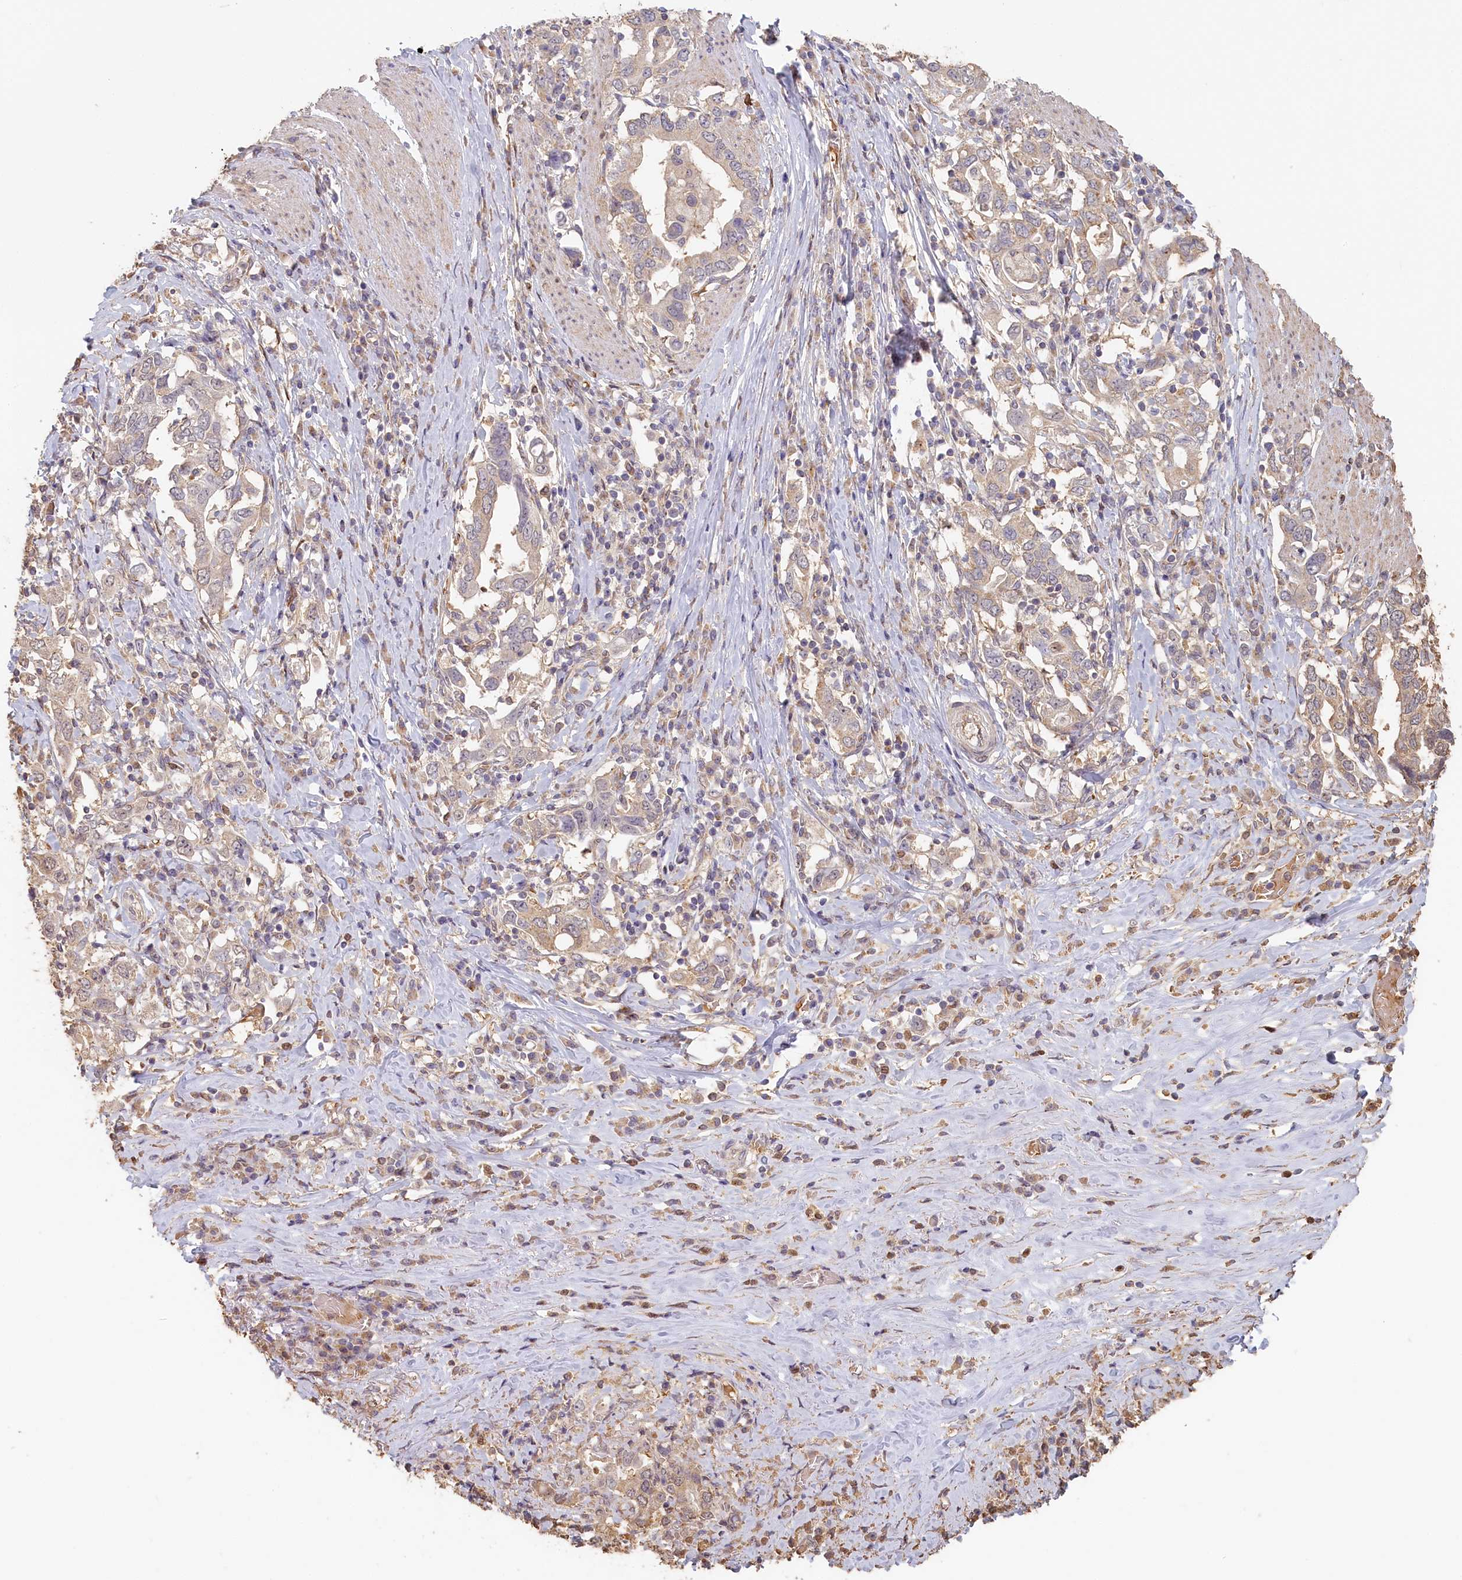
{"staining": {"intensity": "weak", "quantity": "<25%", "location": "cytoplasmic/membranous"}, "tissue": "stomach cancer", "cell_type": "Tumor cells", "image_type": "cancer", "snomed": [{"axis": "morphology", "description": "Adenocarcinoma, NOS"}, {"axis": "topography", "description": "Stomach, upper"}, {"axis": "topography", "description": "Stomach"}], "caption": "DAB immunohistochemical staining of human stomach cancer (adenocarcinoma) reveals no significant positivity in tumor cells.", "gene": "STX16", "patient": {"sex": "male", "age": 62}}